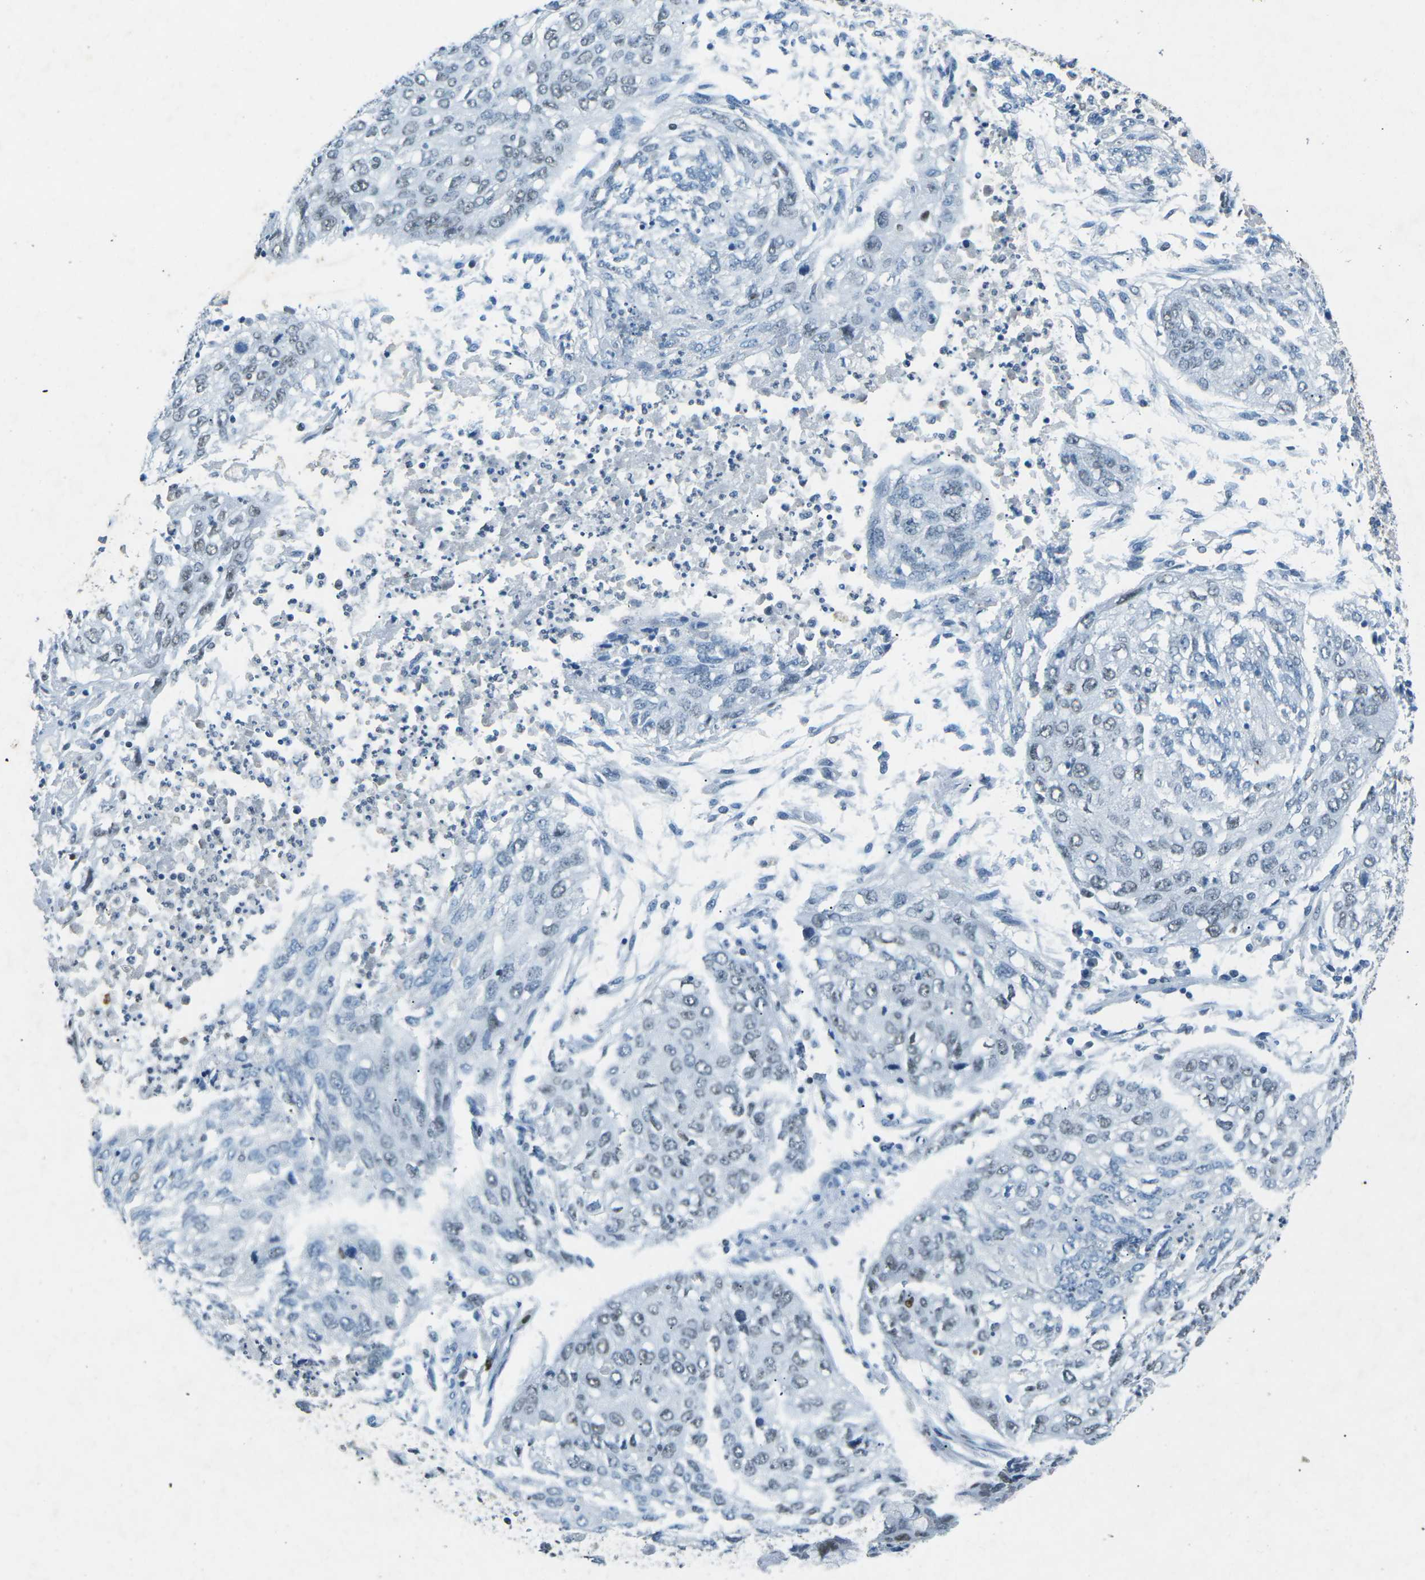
{"staining": {"intensity": "moderate", "quantity": "<25%", "location": "nuclear"}, "tissue": "lung cancer", "cell_type": "Tumor cells", "image_type": "cancer", "snomed": [{"axis": "morphology", "description": "Squamous cell carcinoma, NOS"}, {"axis": "topography", "description": "Lung"}], "caption": "This image exhibits immunohistochemistry staining of squamous cell carcinoma (lung), with low moderate nuclear staining in about <25% of tumor cells.", "gene": "RB1", "patient": {"sex": "female", "age": 63}}